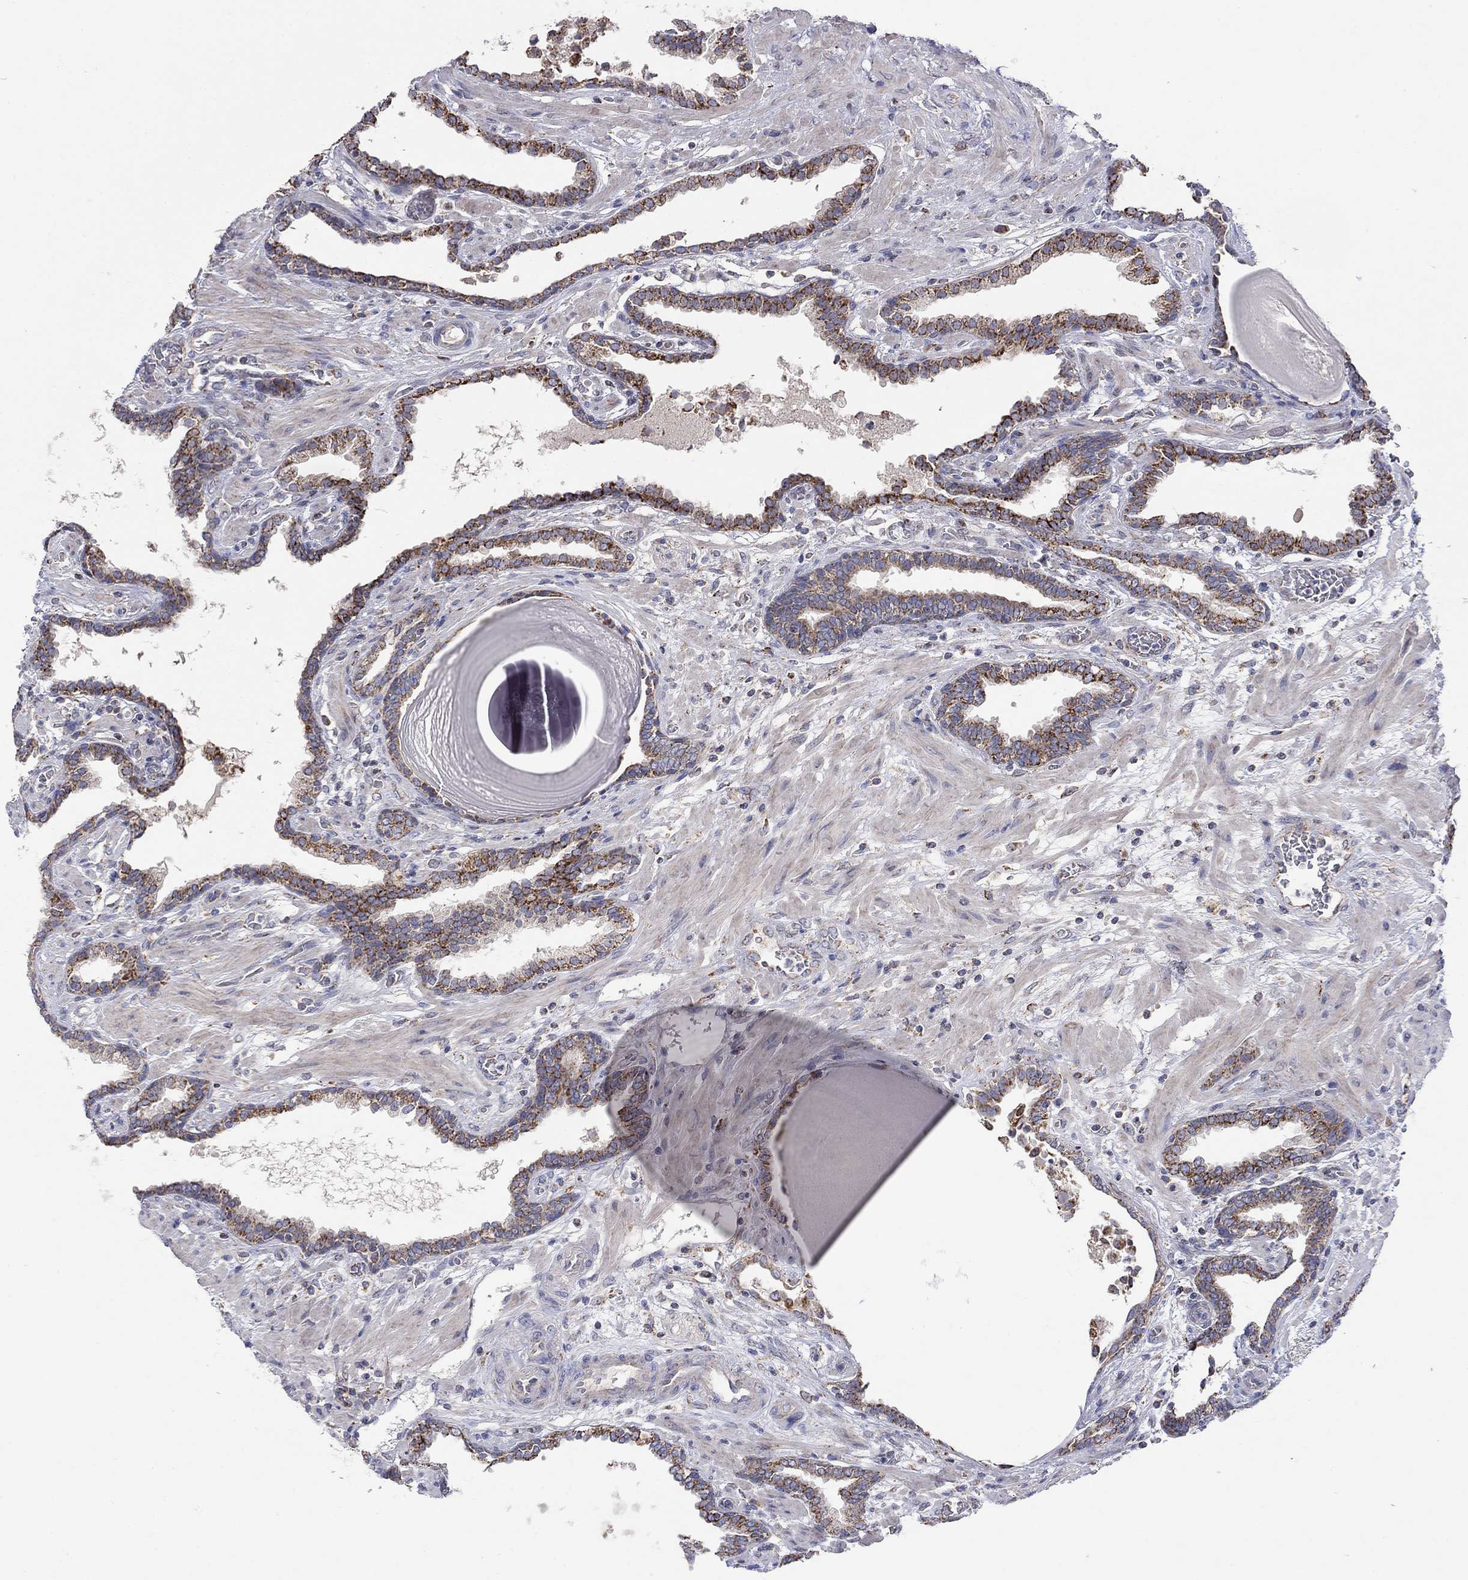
{"staining": {"intensity": "strong", "quantity": "25%-75%", "location": "cytoplasmic/membranous"}, "tissue": "prostate cancer", "cell_type": "Tumor cells", "image_type": "cancer", "snomed": [{"axis": "morphology", "description": "Adenocarcinoma, Low grade"}, {"axis": "topography", "description": "Prostate"}], "caption": "An image of prostate cancer (low-grade adenocarcinoma) stained for a protein displays strong cytoplasmic/membranous brown staining in tumor cells. Using DAB (brown) and hematoxylin (blue) stains, captured at high magnification using brightfield microscopy.", "gene": "HPS5", "patient": {"sex": "male", "age": 69}}